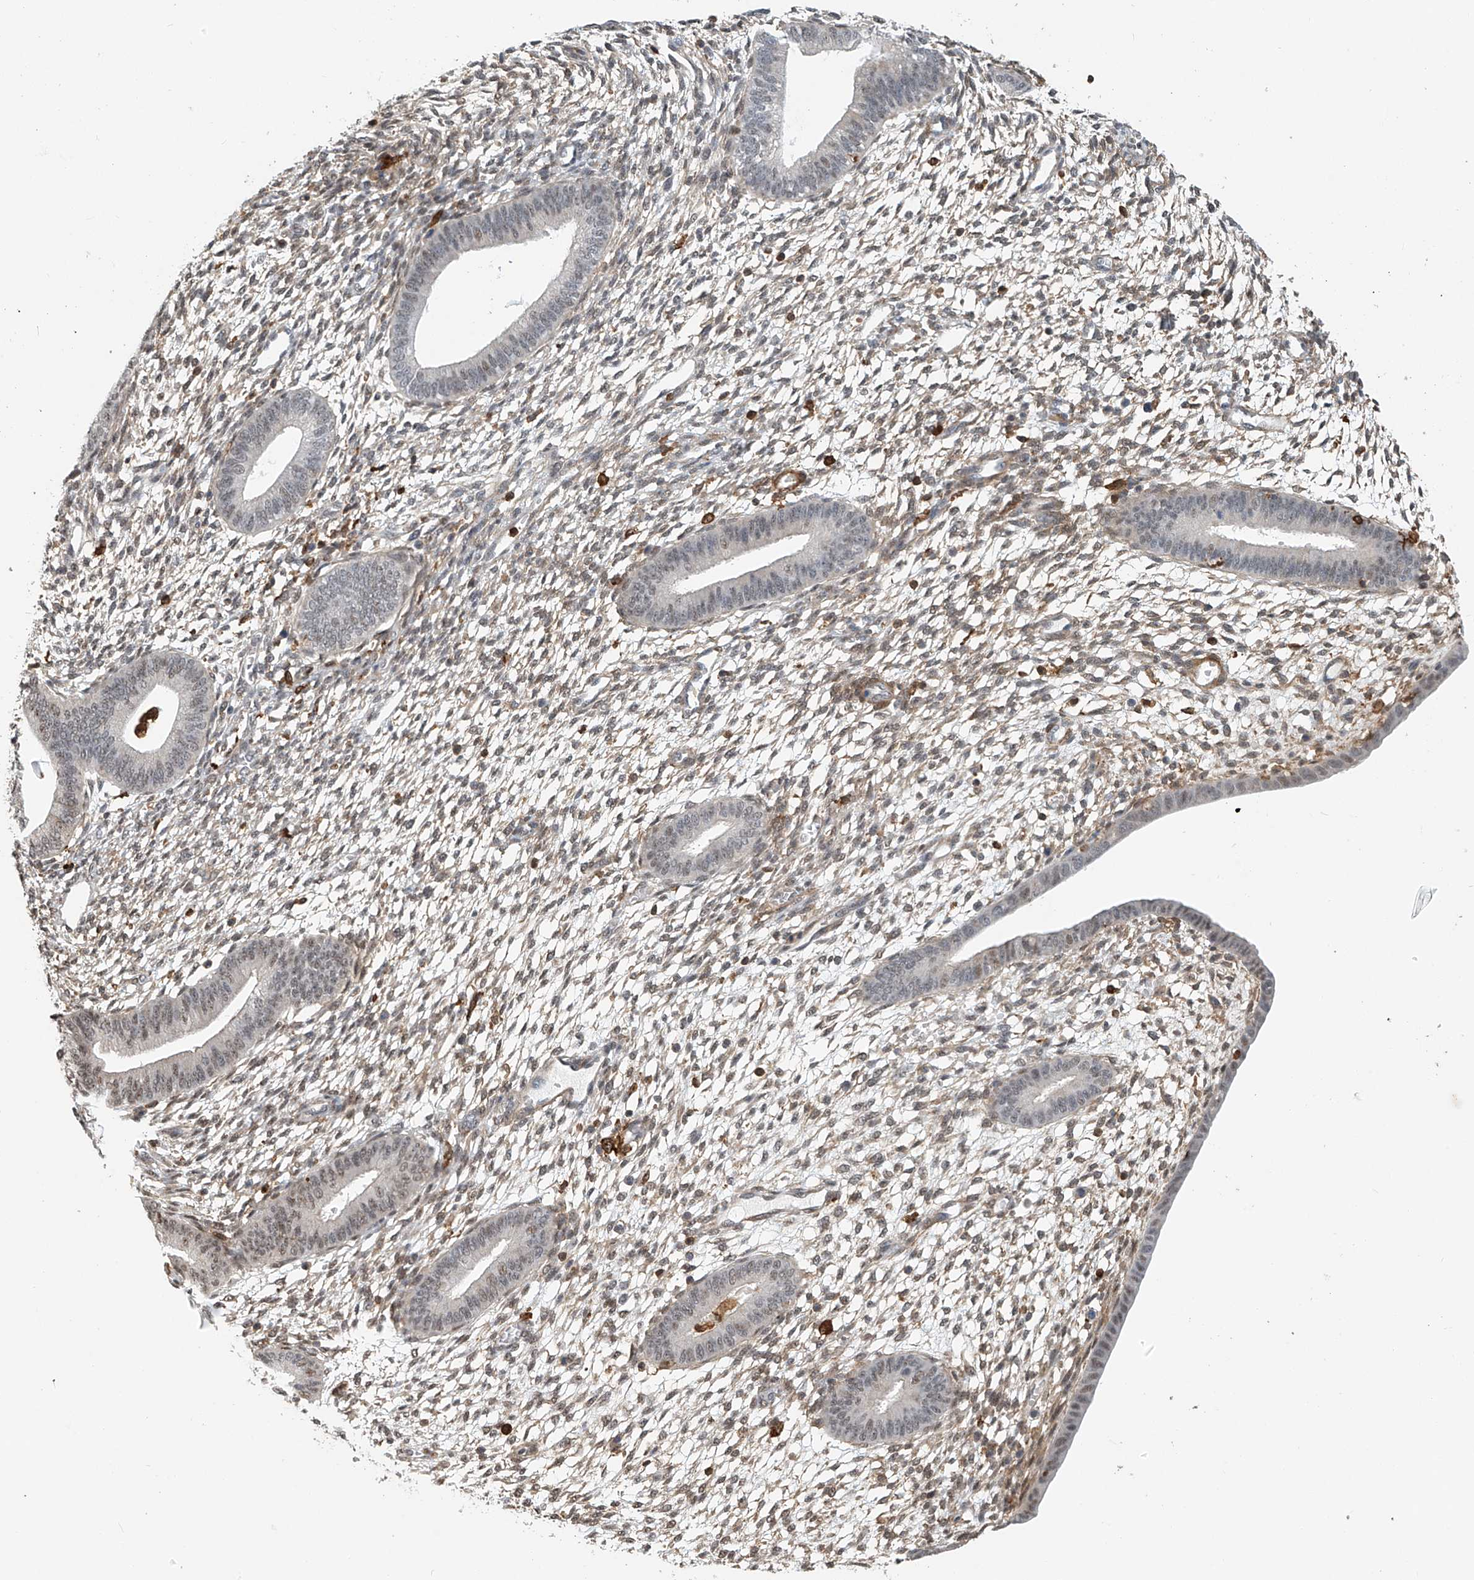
{"staining": {"intensity": "moderate", "quantity": "25%-75%", "location": "cytoplasmic/membranous"}, "tissue": "endometrium", "cell_type": "Cells in endometrial stroma", "image_type": "normal", "snomed": [{"axis": "morphology", "description": "Normal tissue, NOS"}, {"axis": "topography", "description": "Endometrium"}], "caption": "Immunohistochemical staining of unremarkable human endometrium shows moderate cytoplasmic/membranous protein staining in approximately 25%-75% of cells in endometrial stroma. The protein is stained brown, and the nuclei are stained in blue (DAB IHC with brightfield microscopy, high magnification).", "gene": "MICAL1", "patient": {"sex": "female", "age": 46}}